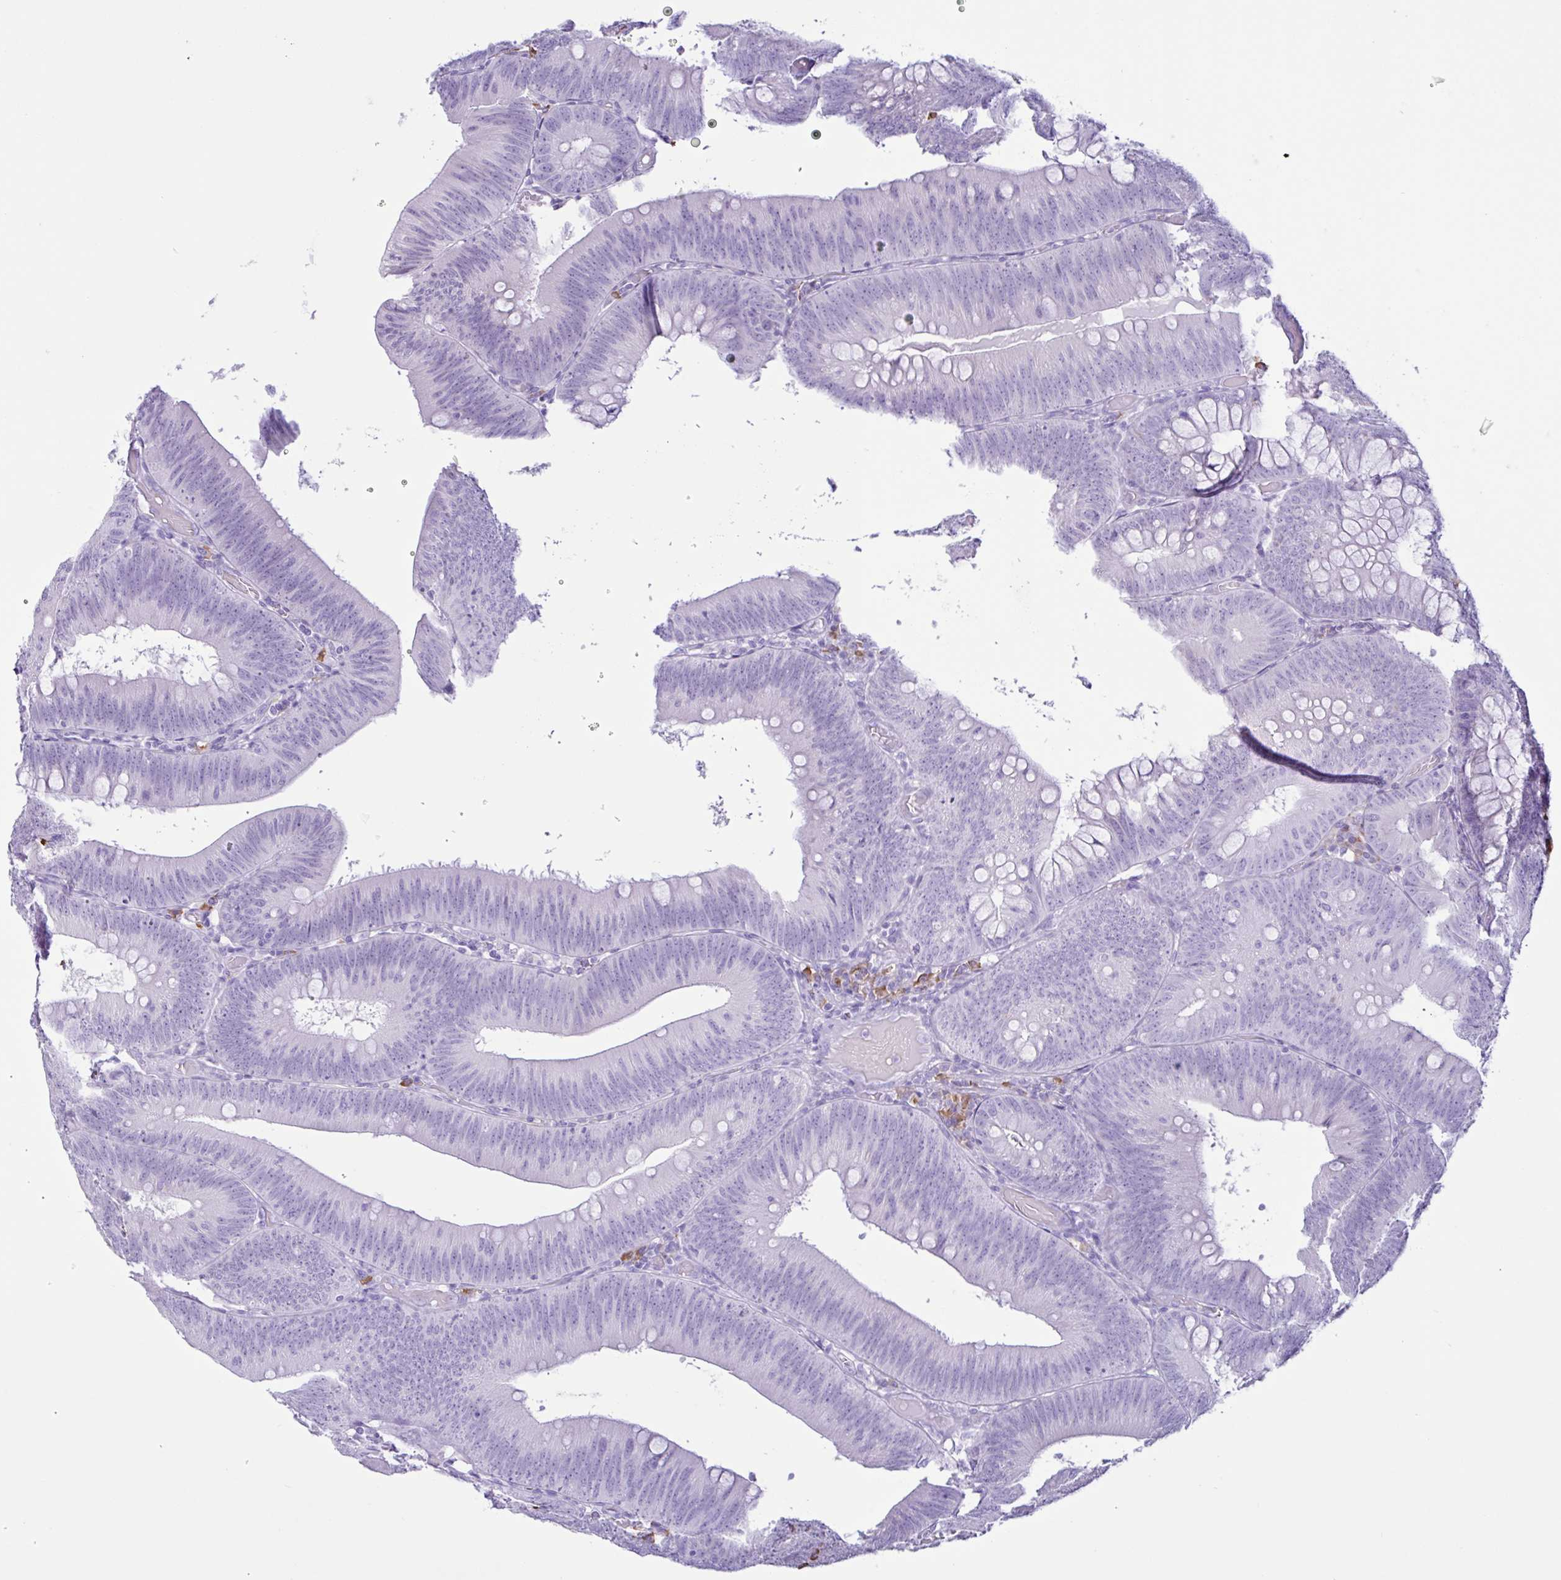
{"staining": {"intensity": "negative", "quantity": "none", "location": "none"}, "tissue": "colorectal cancer", "cell_type": "Tumor cells", "image_type": "cancer", "snomed": [{"axis": "morphology", "description": "Adenocarcinoma, NOS"}, {"axis": "topography", "description": "Colon"}], "caption": "Immunohistochemistry micrograph of colorectal cancer stained for a protein (brown), which demonstrates no staining in tumor cells. Brightfield microscopy of immunohistochemistry stained with DAB (3,3'-diaminobenzidine) (brown) and hematoxylin (blue), captured at high magnification.", "gene": "PIGF", "patient": {"sex": "male", "age": 84}}